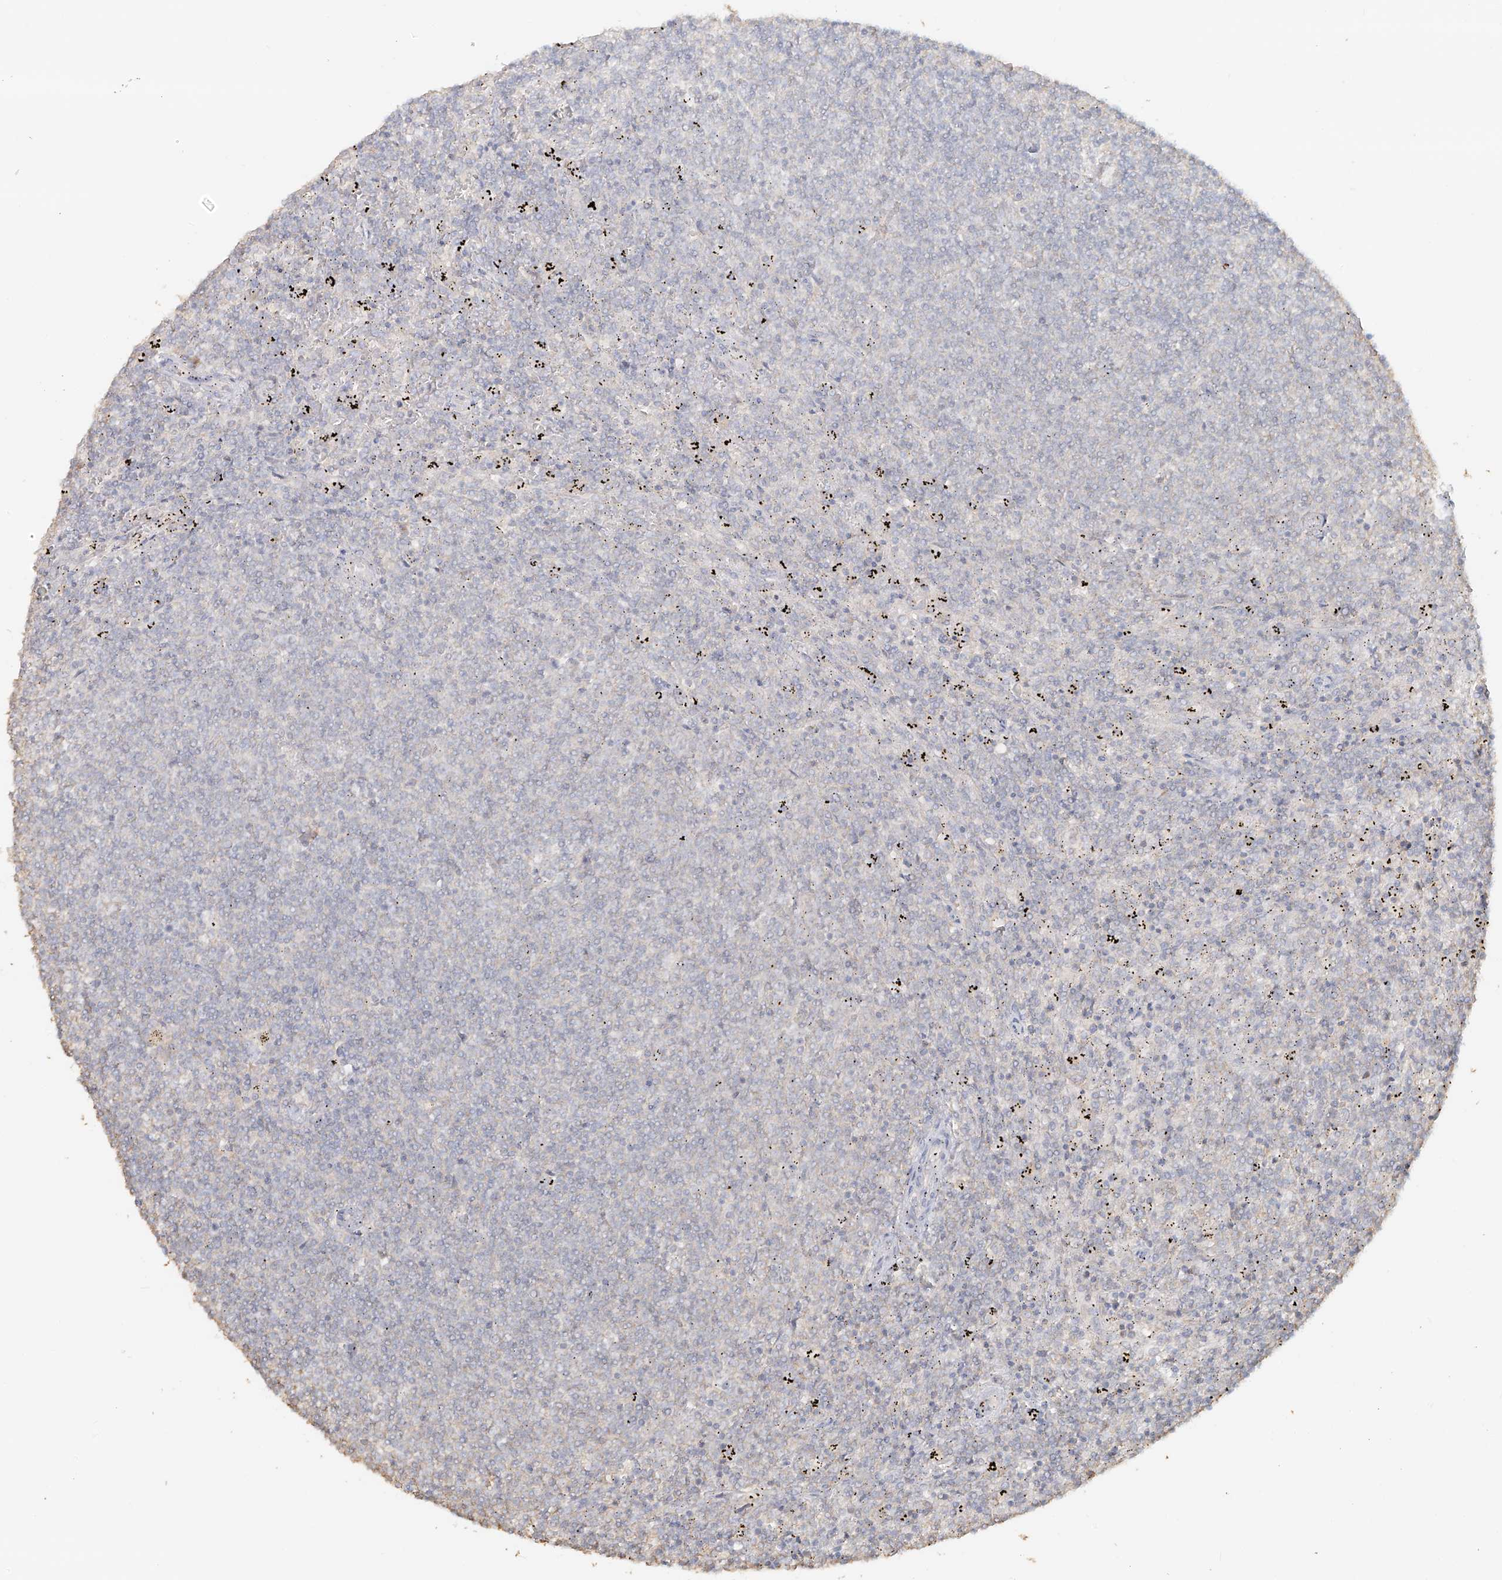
{"staining": {"intensity": "negative", "quantity": "none", "location": "none"}, "tissue": "lymphoma", "cell_type": "Tumor cells", "image_type": "cancer", "snomed": [{"axis": "morphology", "description": "Malignant lymphoma, non-Hodgkin's type, Low grade"}, {"axis": "topography", "description": "Spleen"}], "caption": "High magnification brightfield microscopy of lymphoma stained with DAB (brown) and counterstained with hematoxylin (blue): tumor cells show no significant expression.", "gene": "NPHS1", "patient": {"sex": "female", "age": 50}}